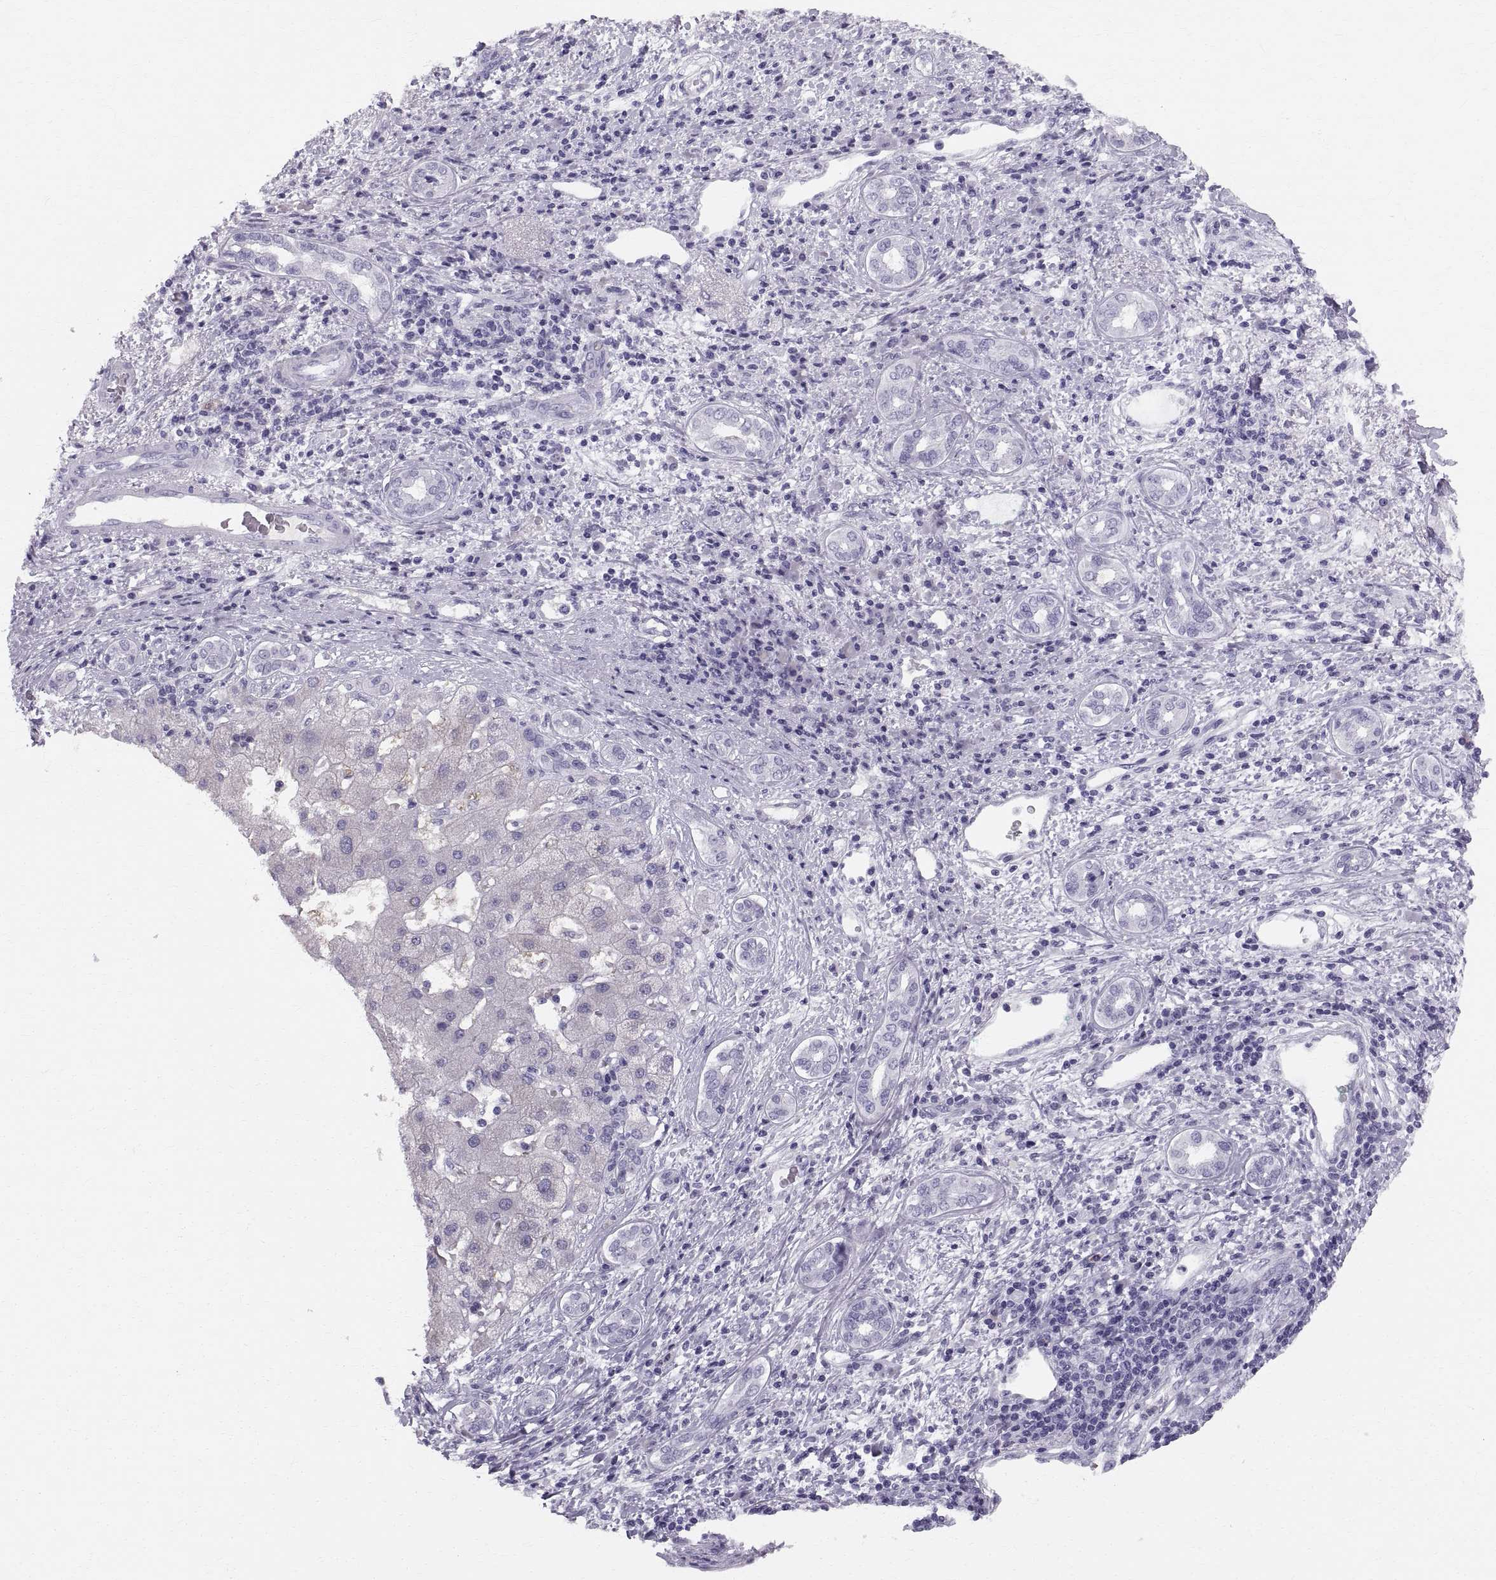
{"staining": {"intensity": "negative", "quantity": "none", "location": "none"}, "tissue": "liver cancer", "cell_type": "Tumor cells", "image_type": "cancer", "snomed": [{"axis": "morphology", "description": "Carcinoma, Hepatocellular, NOS"}, {"axis": "topography", "description": "Liver"}], "caption": "This is an immunohistochemistry image of liver cancer (hepatocellular carcinoma). There is no expression in tumor cells.", "gene": "SLC22A6", "patient": {"sex": "male", "age": 65}}